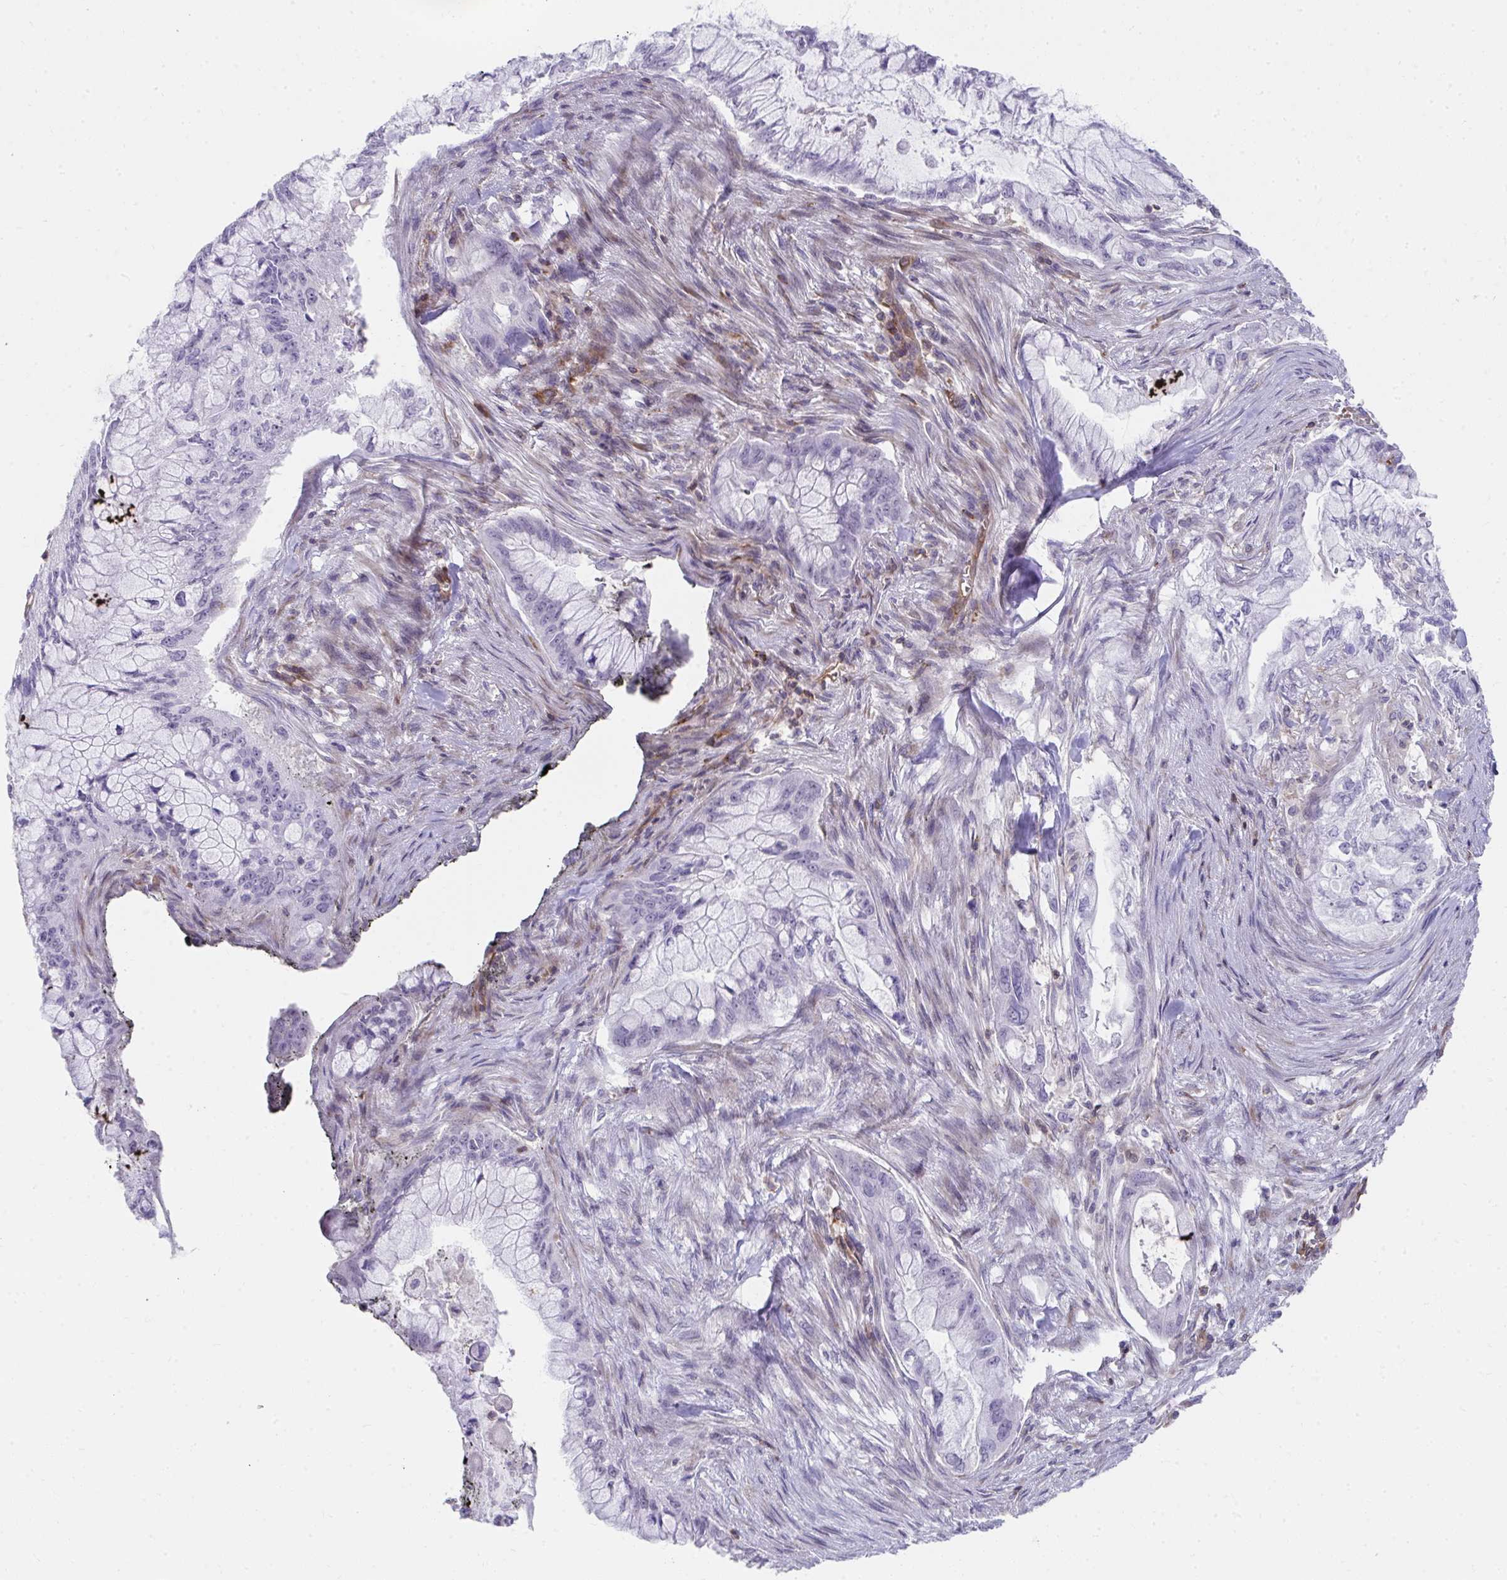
{"staining": {"intensity": "negative", "quantity": "none", "location": "none"}, "tissue": "pancreatic cancer", "cell_type": "Tumor cells", "image_type": "cancer", "snomed": [{"axis": "morphology", "description": "Adenocarcinoma, NOS"}, {"axis": "topography", "description": "Pancreas"}], "caption": "A high-resolution micrograph shows IHC staining of pancreatic adenocarcinoma, which displays no significant expression in tumor cells.", "gene": "FOXN3", "patient": {"sex": "male", "age": 48}}